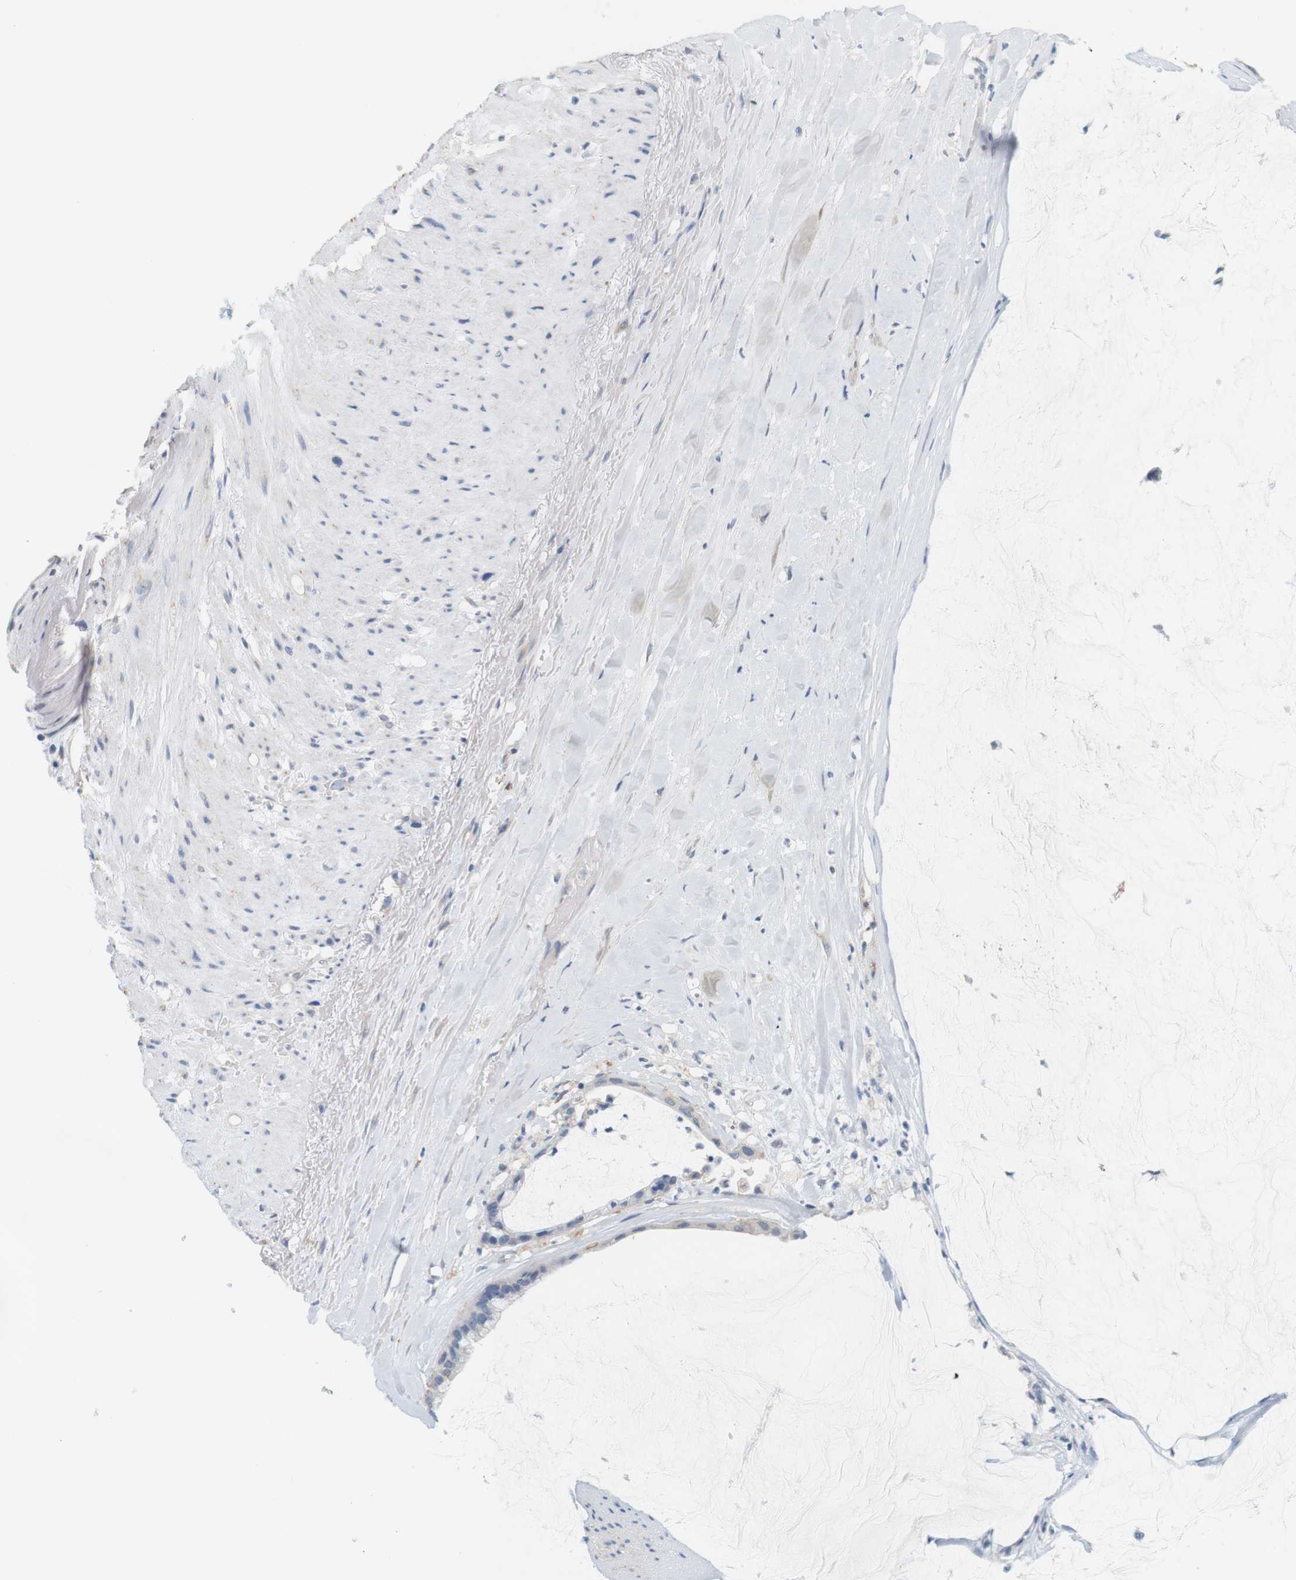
{"staining": {"intensity": "negative", "quantity": "none", "location": "none"}, "tissue": "pancreatic cancer", "cell_type": "Tumor cells", "image_type": "cancer", "snomed": [{"axis": "morphology", "description": "Adenocarcinoma, NOS"}, {"axis": "topography", "description": "Pancreas"}], "caption": "Tumor cells are negative for brown protein staining in pancreatic cancer.", "gene": "OSR1", "patient": {"sex": "male", "age": 41}}